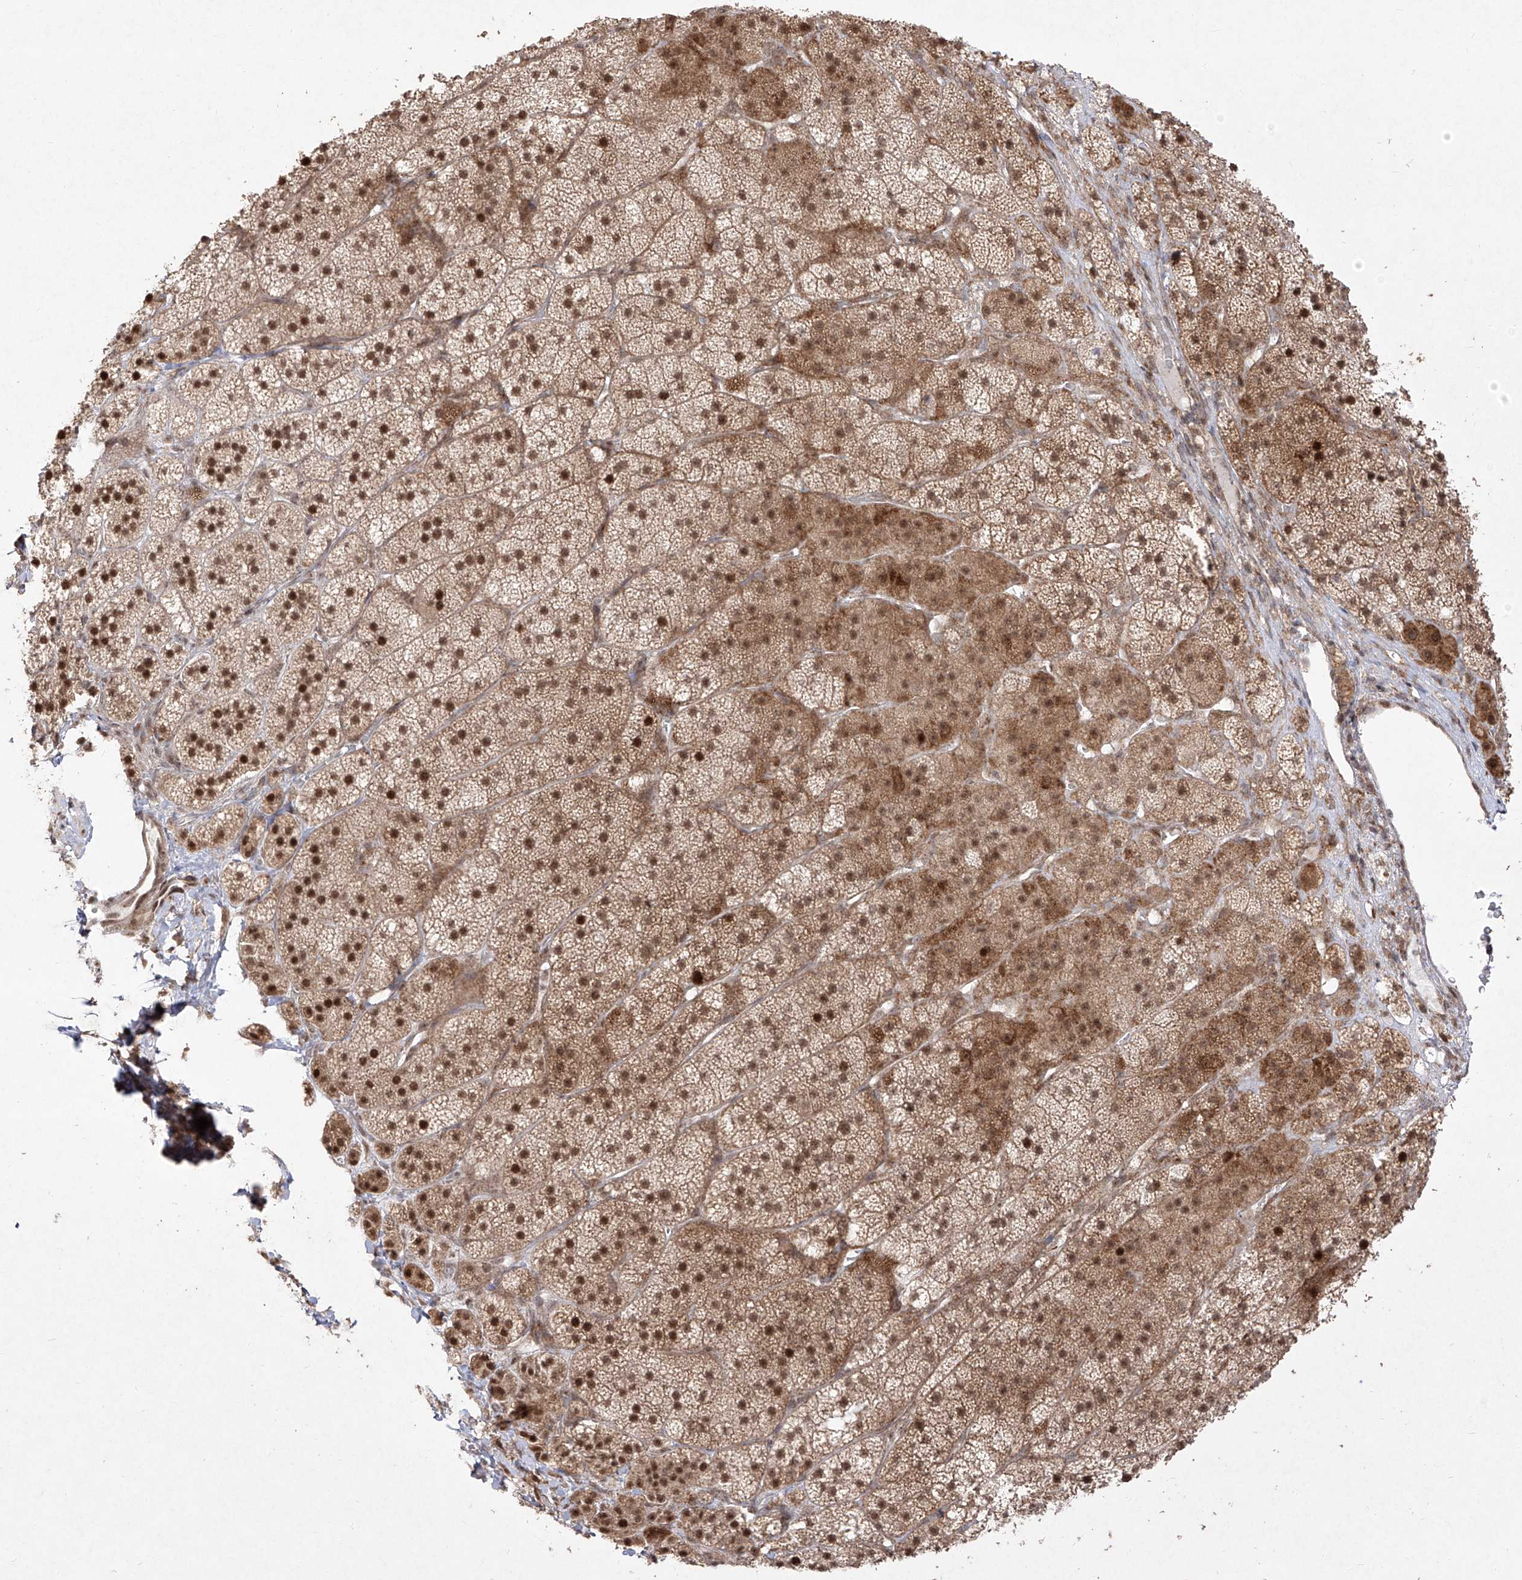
{"staining": {"intensity": "strong", "quantity": "25%-75%", "location": "cytoplasmic/membranous,nuclear"}, "tissue": "adrenal gland", "cell_type": "Glandular cells", "image_type": "normal", "snomed": [{"axis": "morphology", "description": "Normal tissue, NOS"}, {"axis": "topography", "description": "Adrenal gland"}], "caption": "This histopathology image demonstrates unremarkable adrenal gland stained with IHC to label a protein in brown. The cytoplasmic/membranous,nuclear of glandular cells show strong positivity for the protein. Nuclei are counter-stained blue.", "gene": "SNRNP27", "patient": {"sex": "female", "age": 44}}